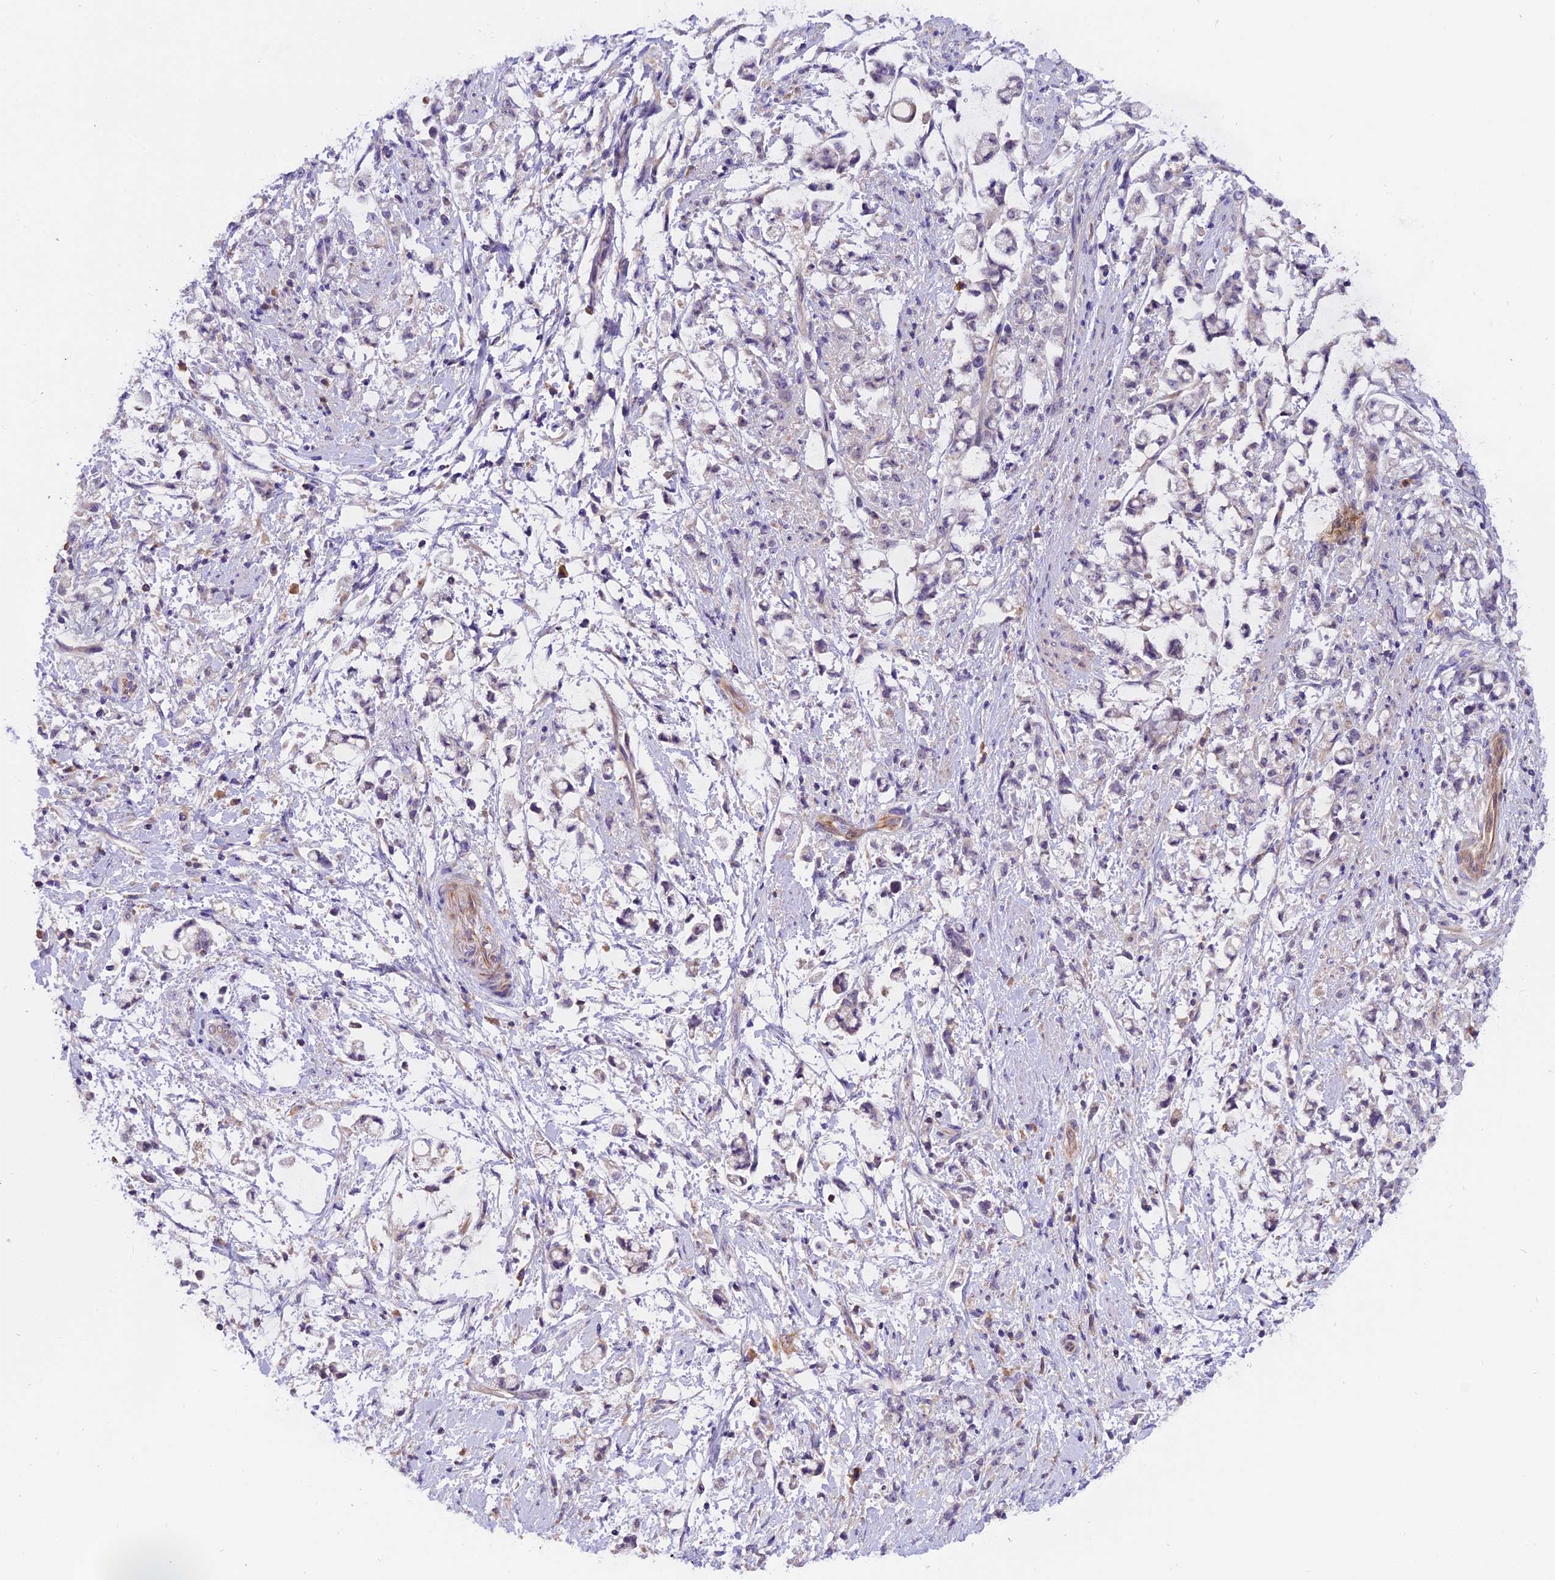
{"staining": {"intensity": "negative", "quantity": "none", "location": "none"}, "tissue": "stomach cancer", "cell_type": "Tumor cells", "image_type": "cancer", "snomed": [{"axis": "morphology", "description": "Adenocarcinoma, NOS"}, {"axis": "topography", "description": "Stomach"}], "caption": "Immunohistochemistry of human stomach cancer reveals no staining in tumor cells. (Brightfield microscopy of DAB (3,3'-diaminobenzidine) immunohistochemistry (IHC) at high magnification).", "gene": "CCDC32", "patient": {"sex": "female", "age": 60}}